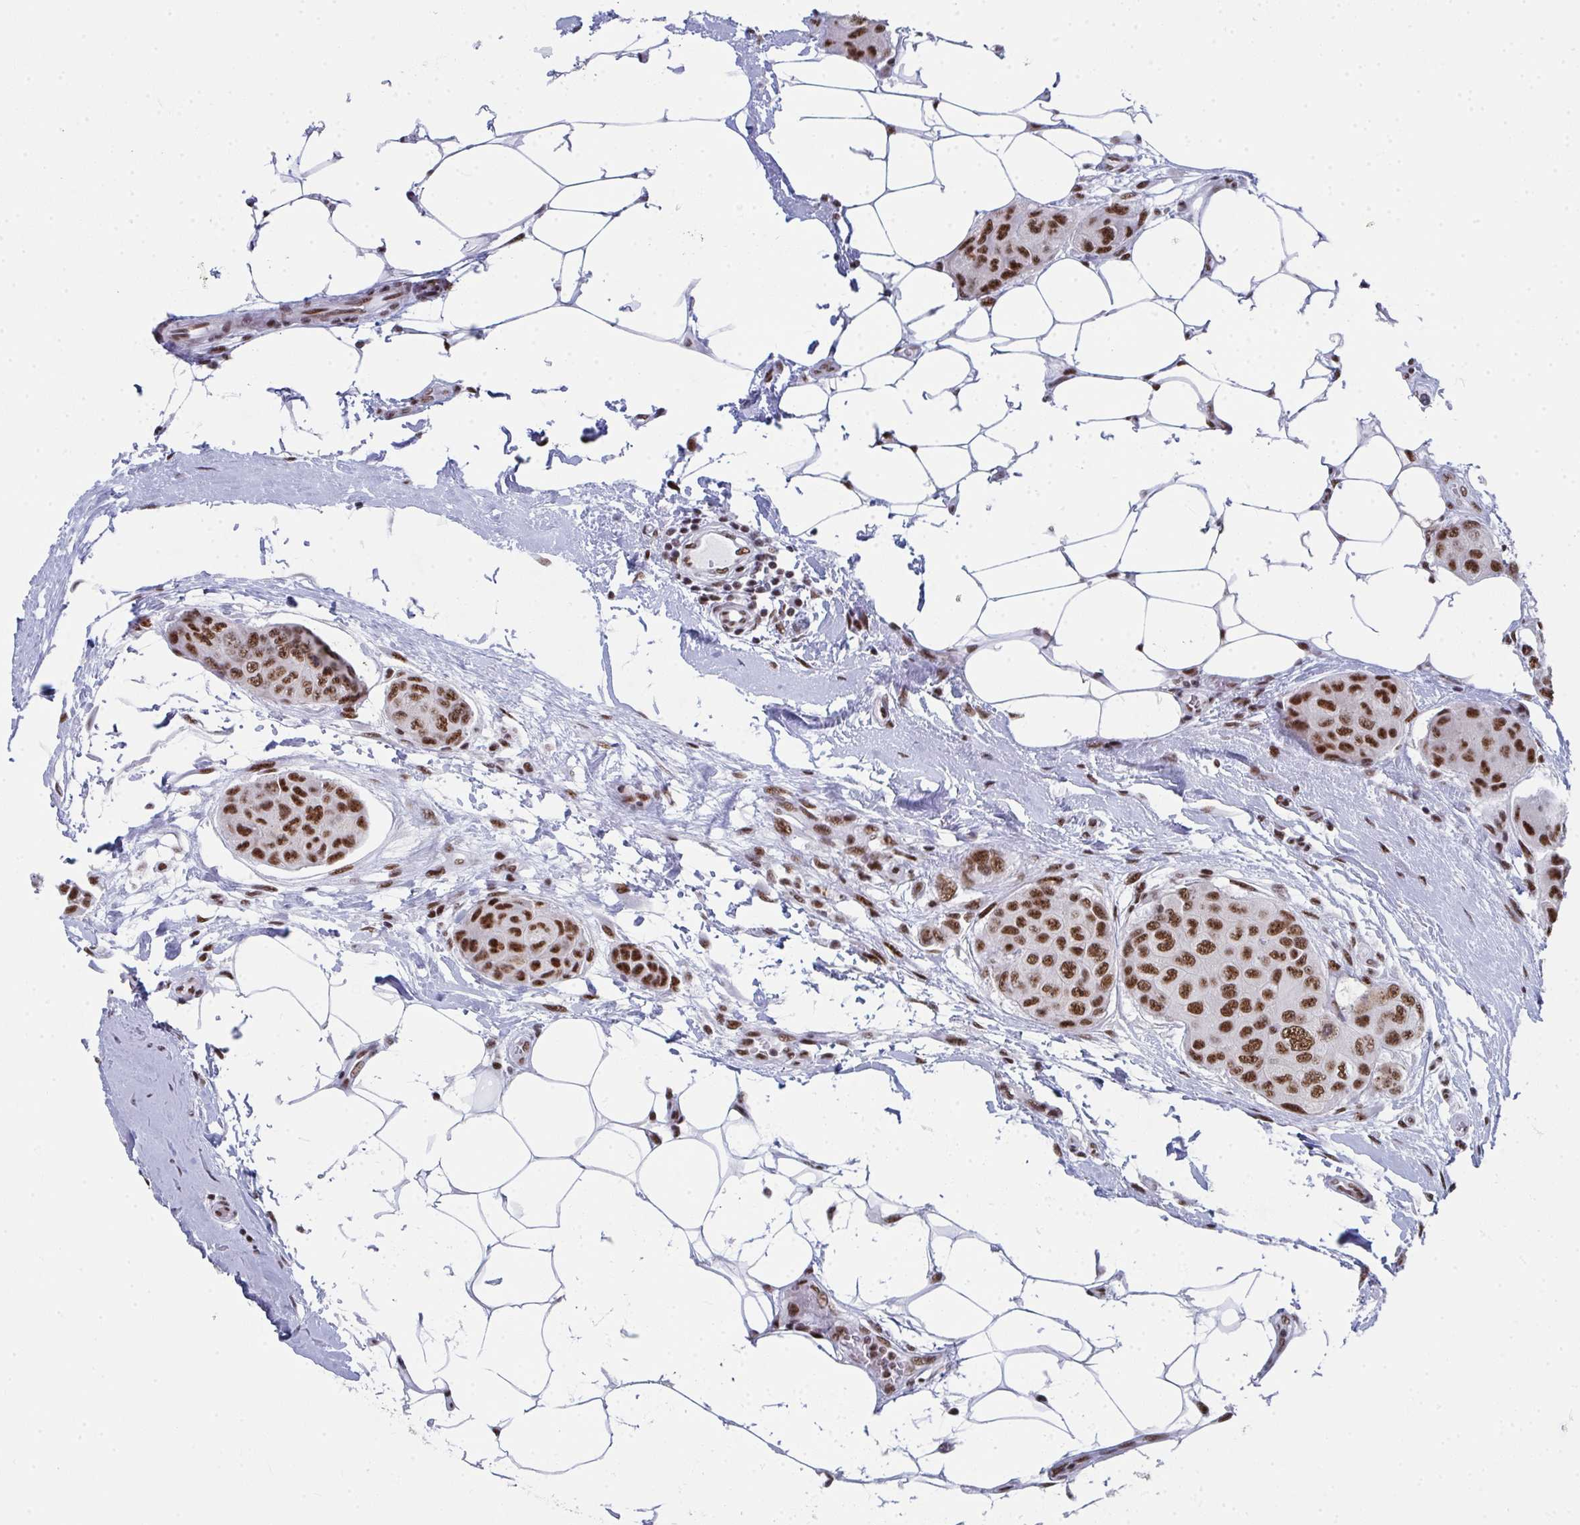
{"staining": {"intensity": "moderate", "quantity": ">75%", "location": "nuclear"}, "tissue": "breast cancer", "cell_type": "Tumor cells", "image_type": "cancer", "snomed": [{"axis": "morphology", "description": "Duct carcinoma"}, {"axis": "topography", "description": "Breast"}, {"axis": "topography", "description": "Lymph node"}], "caption": "IHC photomicrograph of human breast cancer (infiltrating ductal carcinoma) stained for a protein (brown), which displays medium levels of moderate nuclear positivity in about >75% of tumor cells.", "gene": "SNRNP70", "patient": {"sex": "female", "age": 80}}